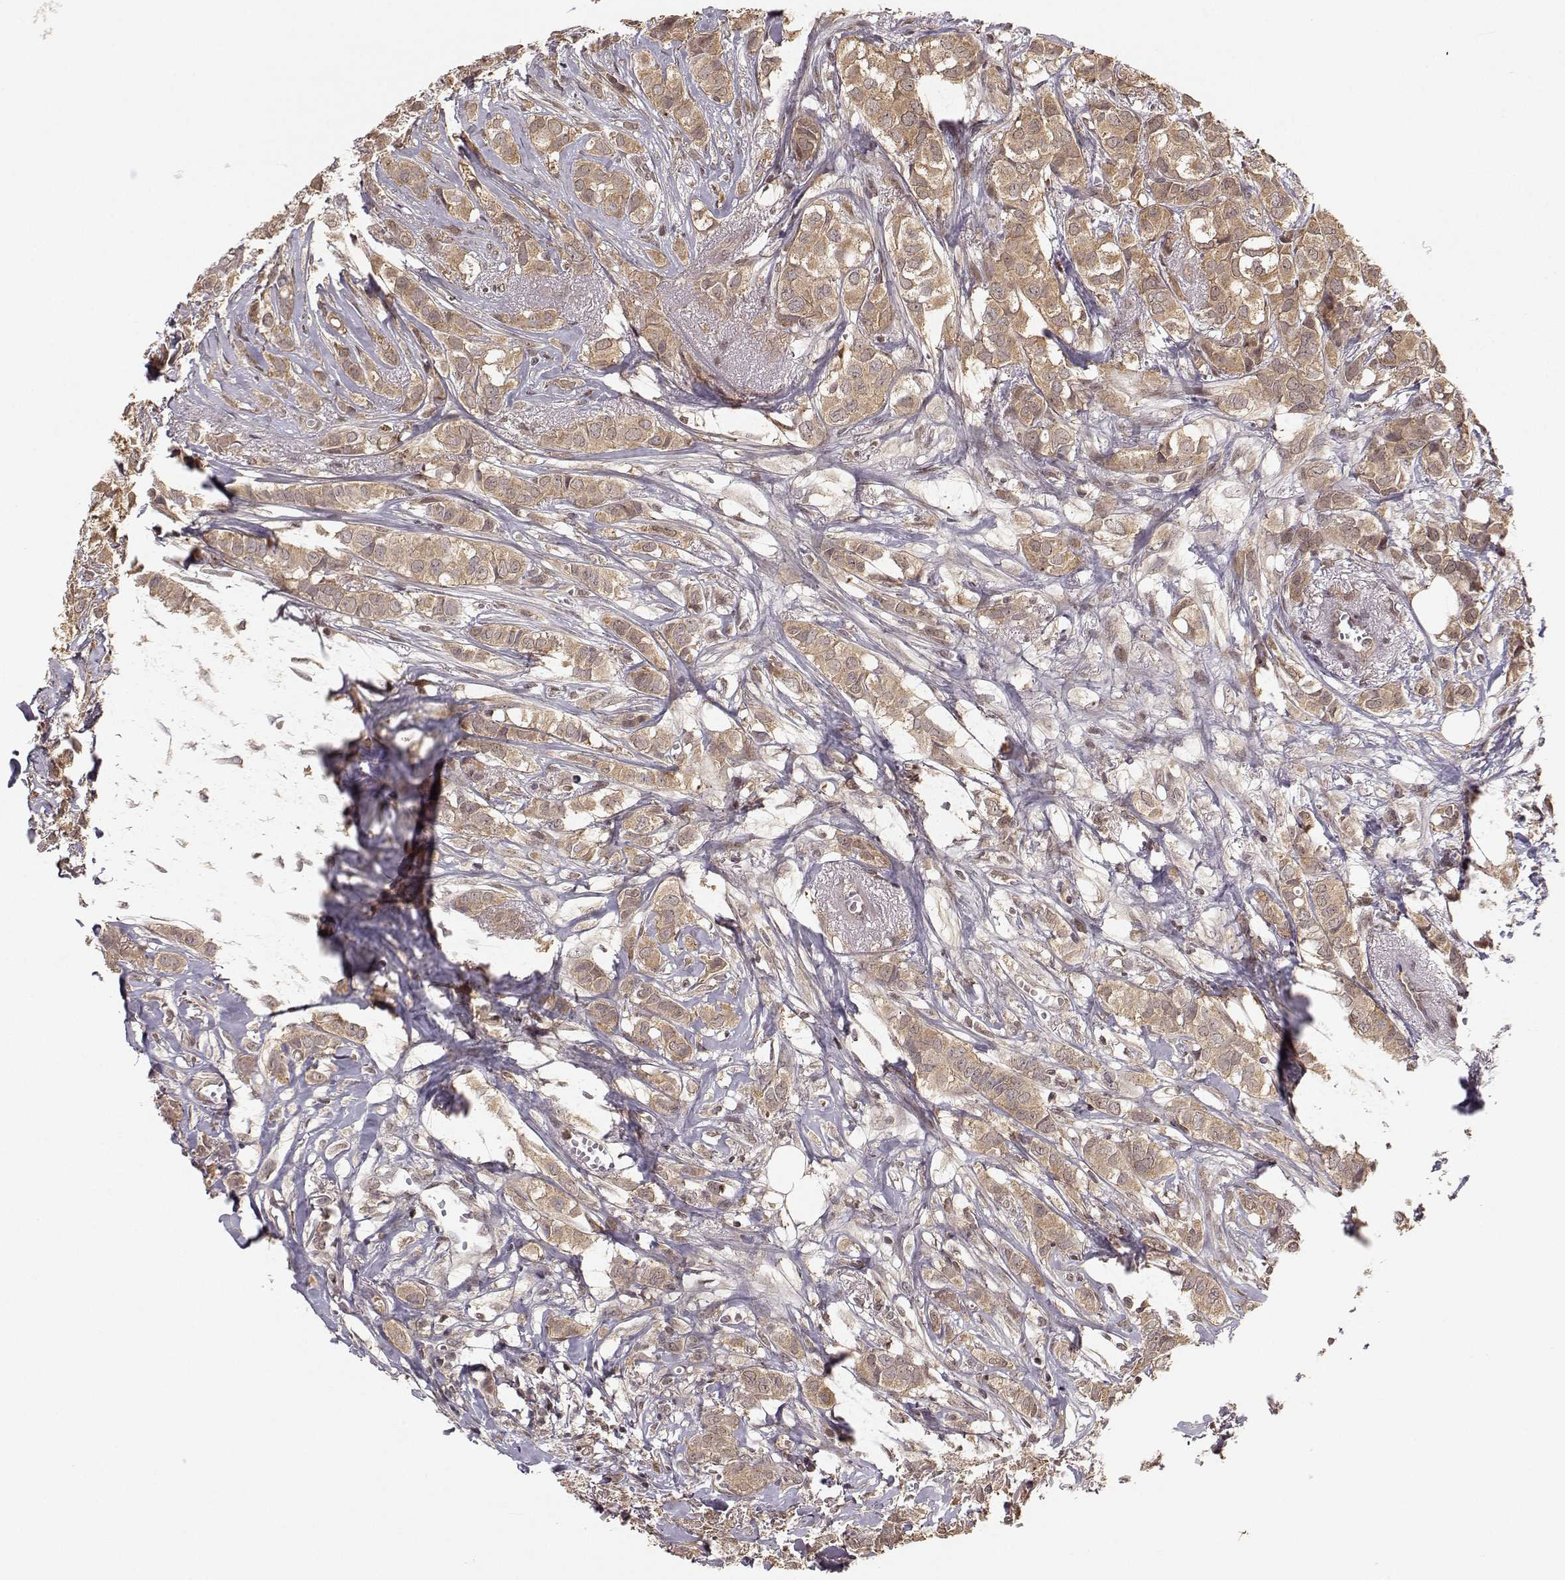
{"staining": {"intensity": "moderate", "quantity": ">75%", "location": "cytoplasmic/membranous"}, "tissue": "breast cancer", "cell_type": "Tumor cells", "image_type": "cancer", "snomed": [{"axis": "morphology", "description": "Duct carcinoma"}, {"axis": "topography", "description": "Breast"}], "caption": "Breast cancer was stained to show a protein in brown. There is medium levels of moderate cytoplasmic/membranous staining in about >75% of tumor cells.", "gene": "PLEKHG3", "patient": {"sex": "female", "age": 85}}